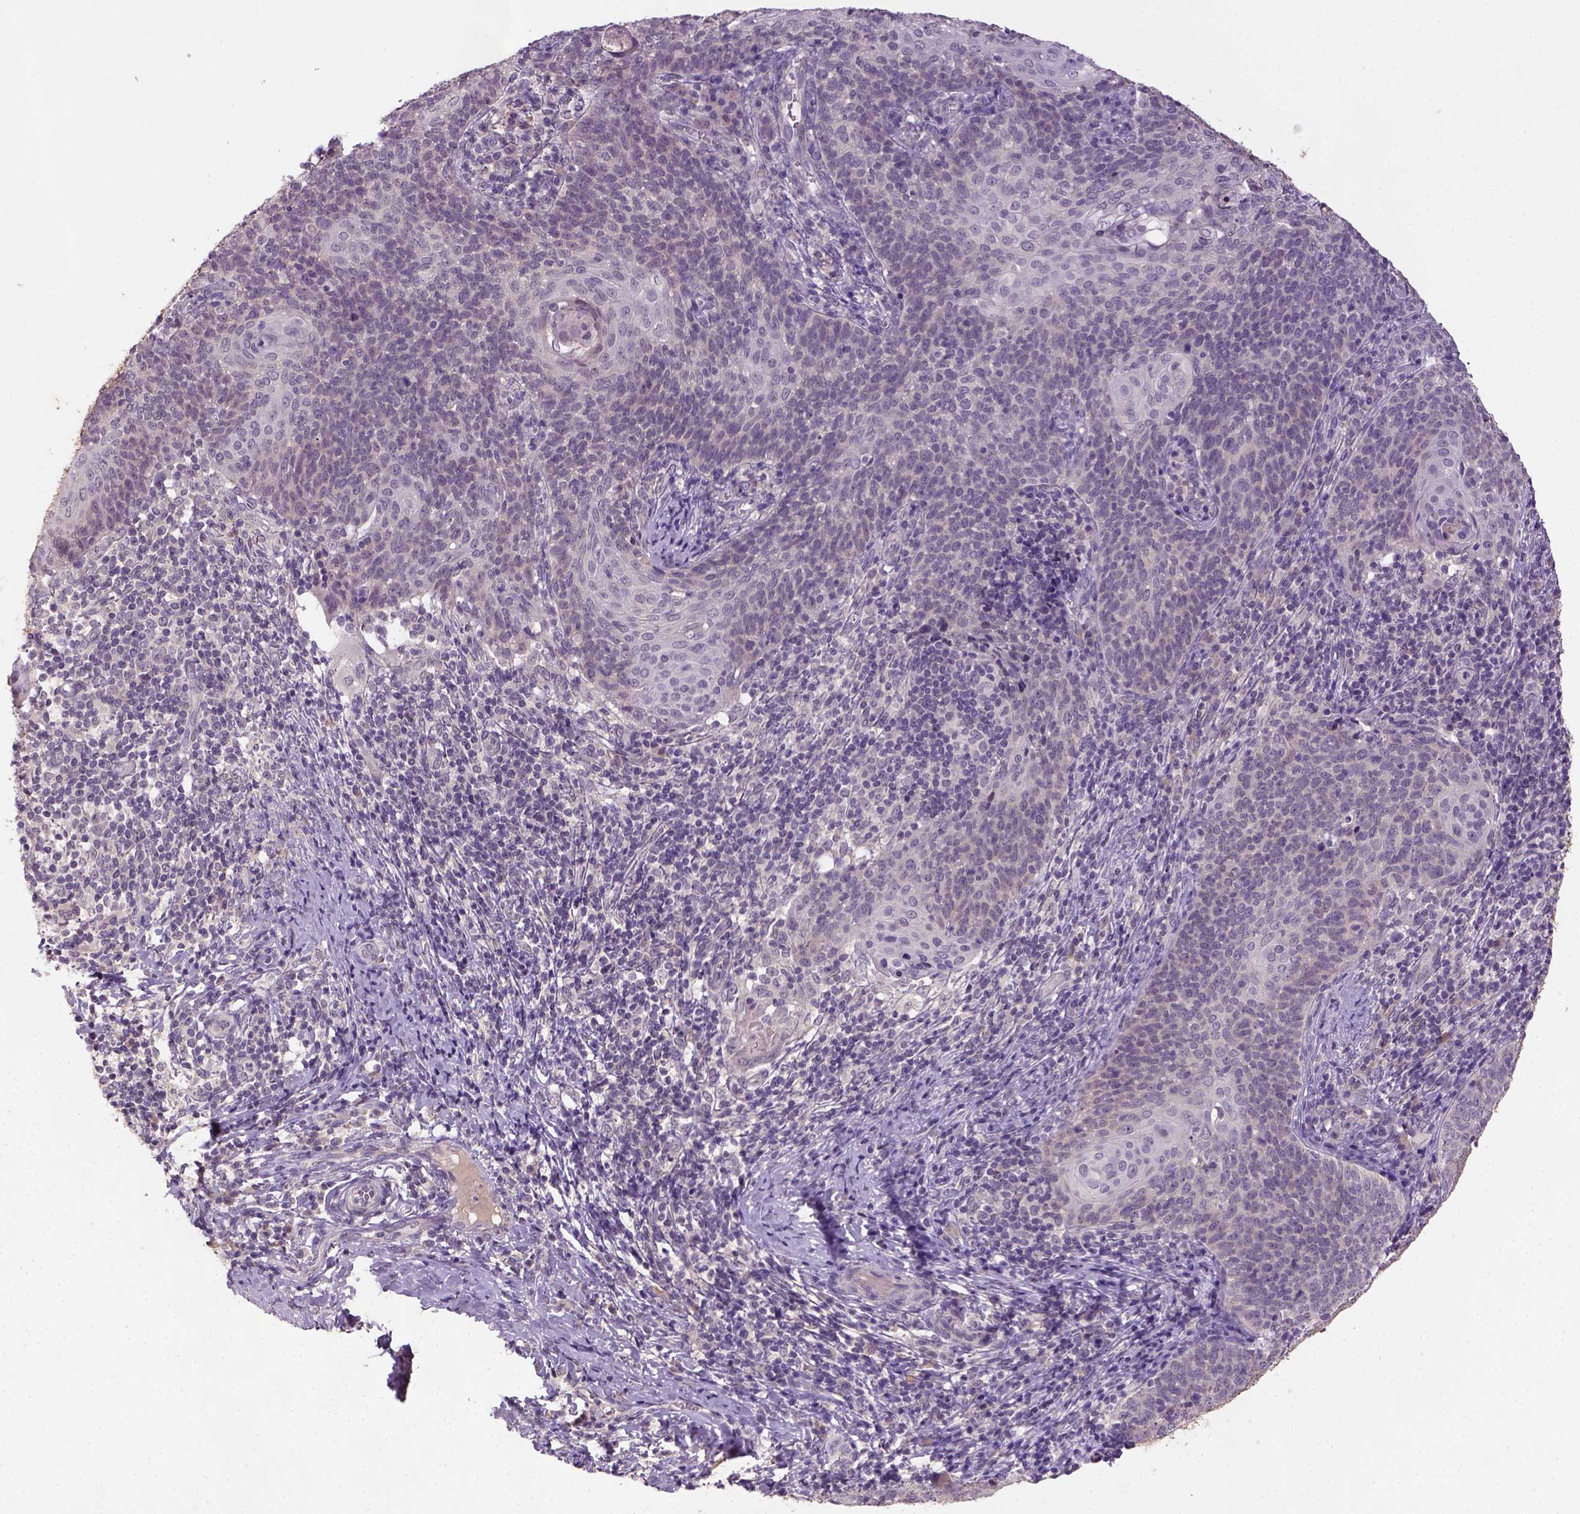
{"staining": {"intensity": "negative", "quantity": "none", "location": "none"}, "tissue": "cervical cancer", "cell_type": "Tumor cells", "image_type": "cancer", "snomed": [{"axis": "morphology", "description": "Normal tissue, NOS"}, {"axis": "morphology", "description": "Squamous cell carcinoma, NOS"}, {"axis": "topography", "description": "Cervix"}], "caption": "Tumor cells are negative for brown protein staining in cervical cancer (squamous cell carcinoma).", "gene": "NLGN2", "patient": {"sex": "female", "age": 39}}